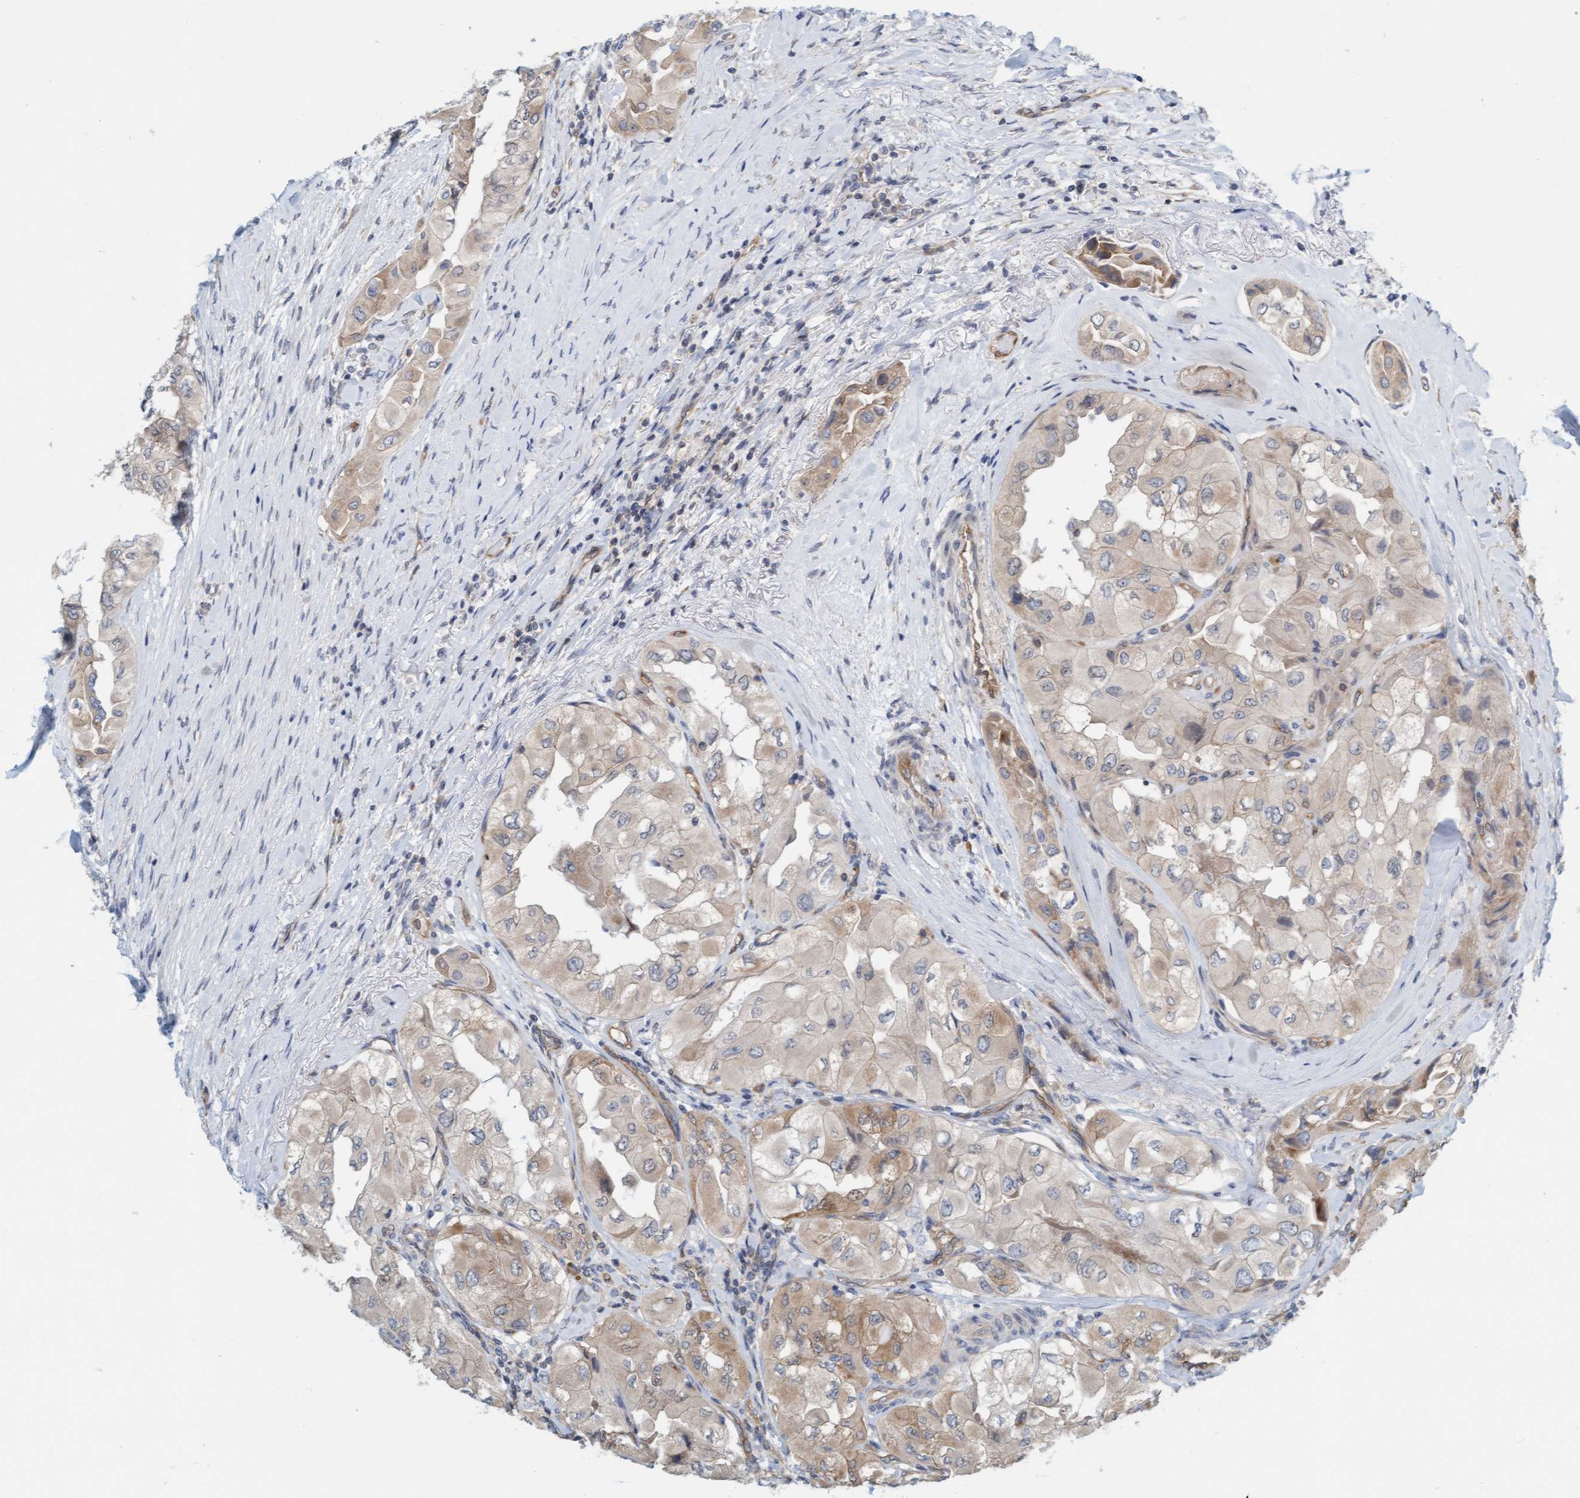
{"staining": {"intensity": "weak", "quantity": "<25%", "location": "cytoplasmic/membranous"}, "tissue": "thyroid cancer", "cell_type": "Tumor cells", "image_type": "cancer", "snomed": [{"axis": "morphology", "description": "Papillary adenocarcinoma, NOS"}, {"axis": "topography", "description": "Thyroid gland"}], "caption": "Image shows no protein positivity in tumor cells of thyroid cancer tissue.", "gene": "PRKD2", "patient": {"sex": "female", "age": 59}}